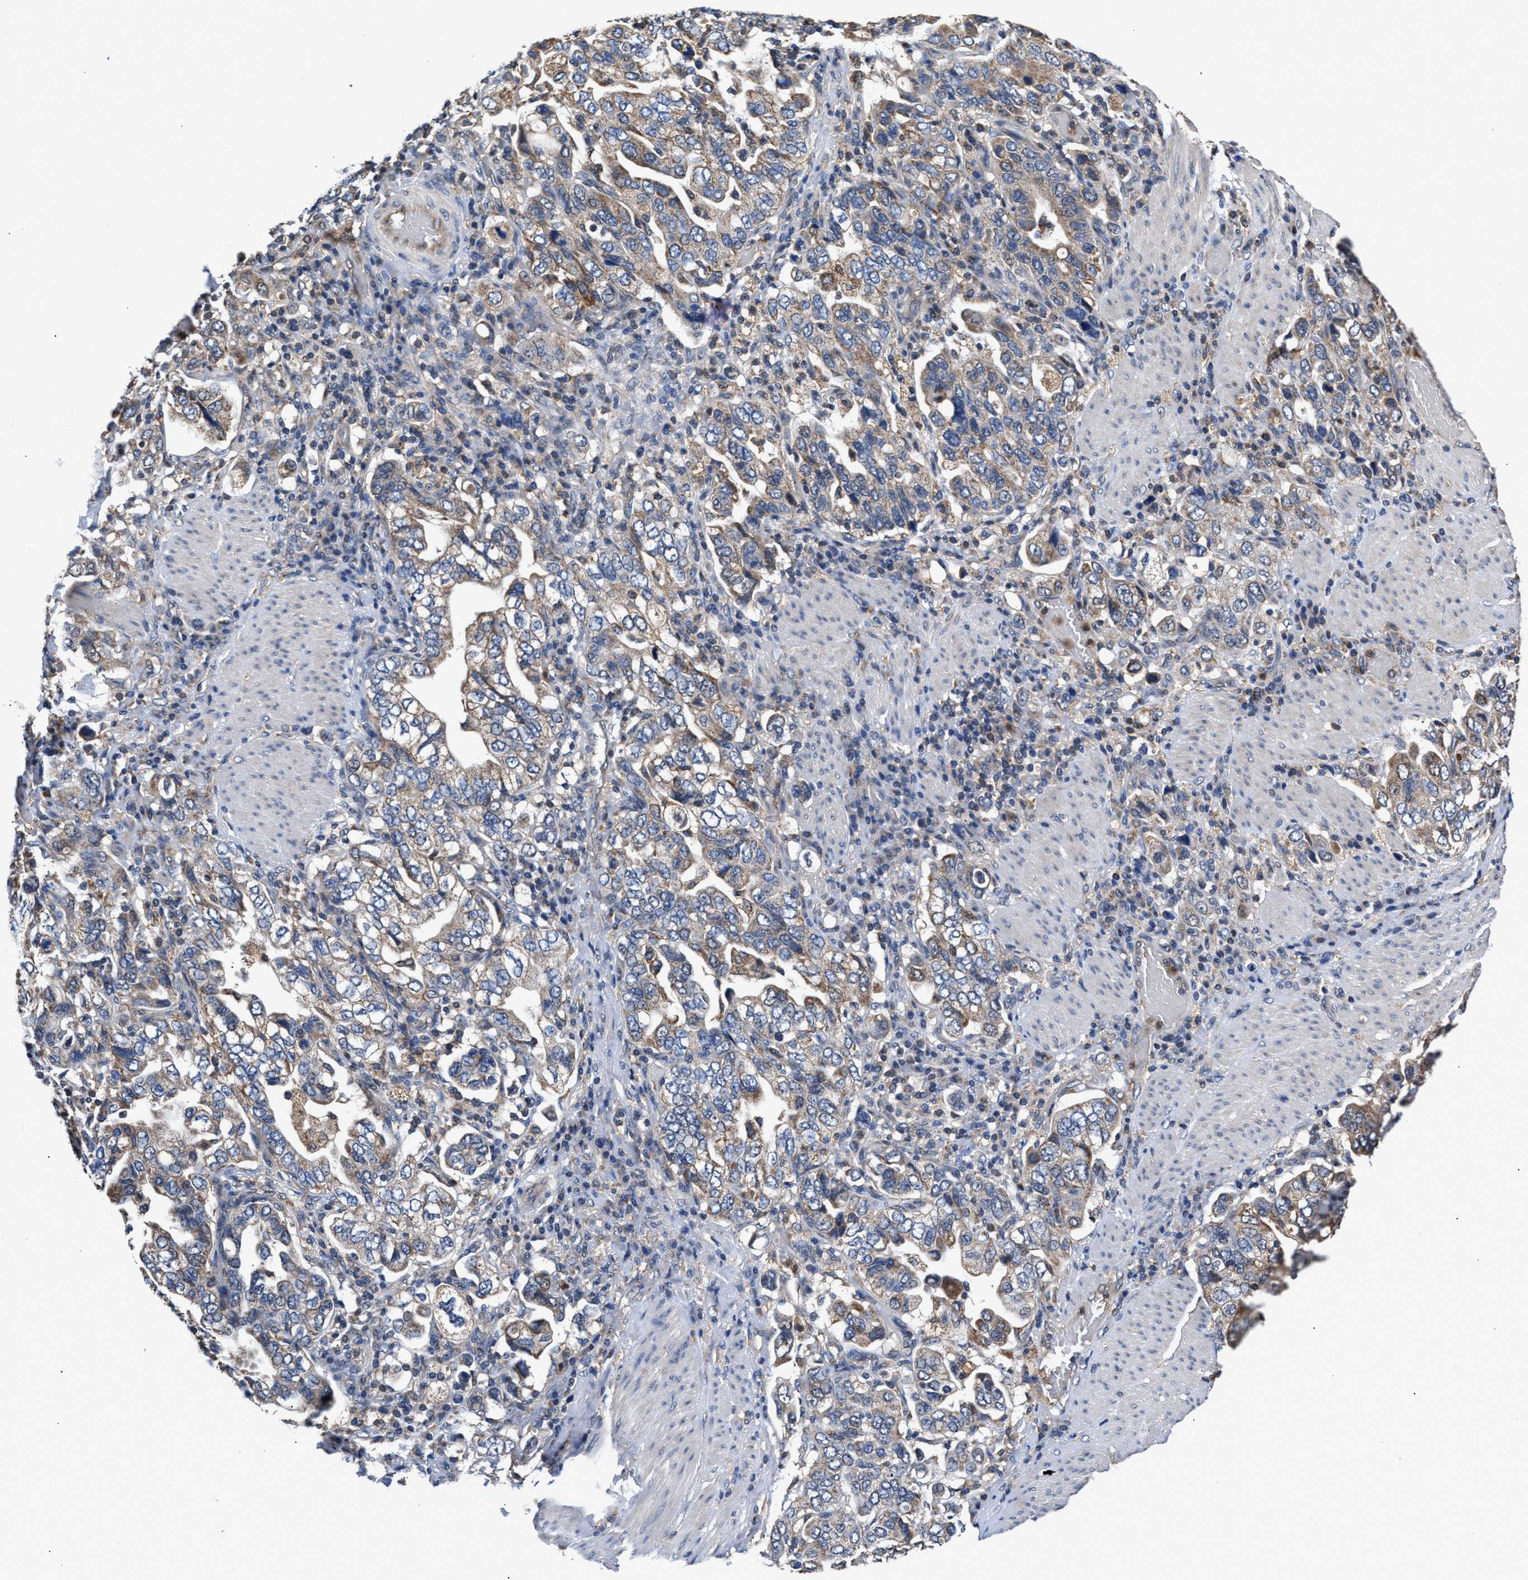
{"staining": {"intensity": "weak", "quantity": "25%-75%", "location": "cytoplasmic/membranous"}, "tissue": "stomach cancer", "cell_type": "Tumor cells", "image_type": "cancer", "snomed": [{"axis": "morphology", "description": "Adenocarcinoma, NOS"}, {"axis": "topography", "description": "Stomach, upper"}], "caption": "An image of stomach cancer (adenocarcinoma) stained for a protein demonstrates weak cytoplasmic/membranous brown staining in tumor cells. (DAB (3,3'-diaminobenzidine) = brown stain, brightfield microscopy at high magnification).", "gene": "ACLY", "patient": {"sex": "male", "age": 62}}